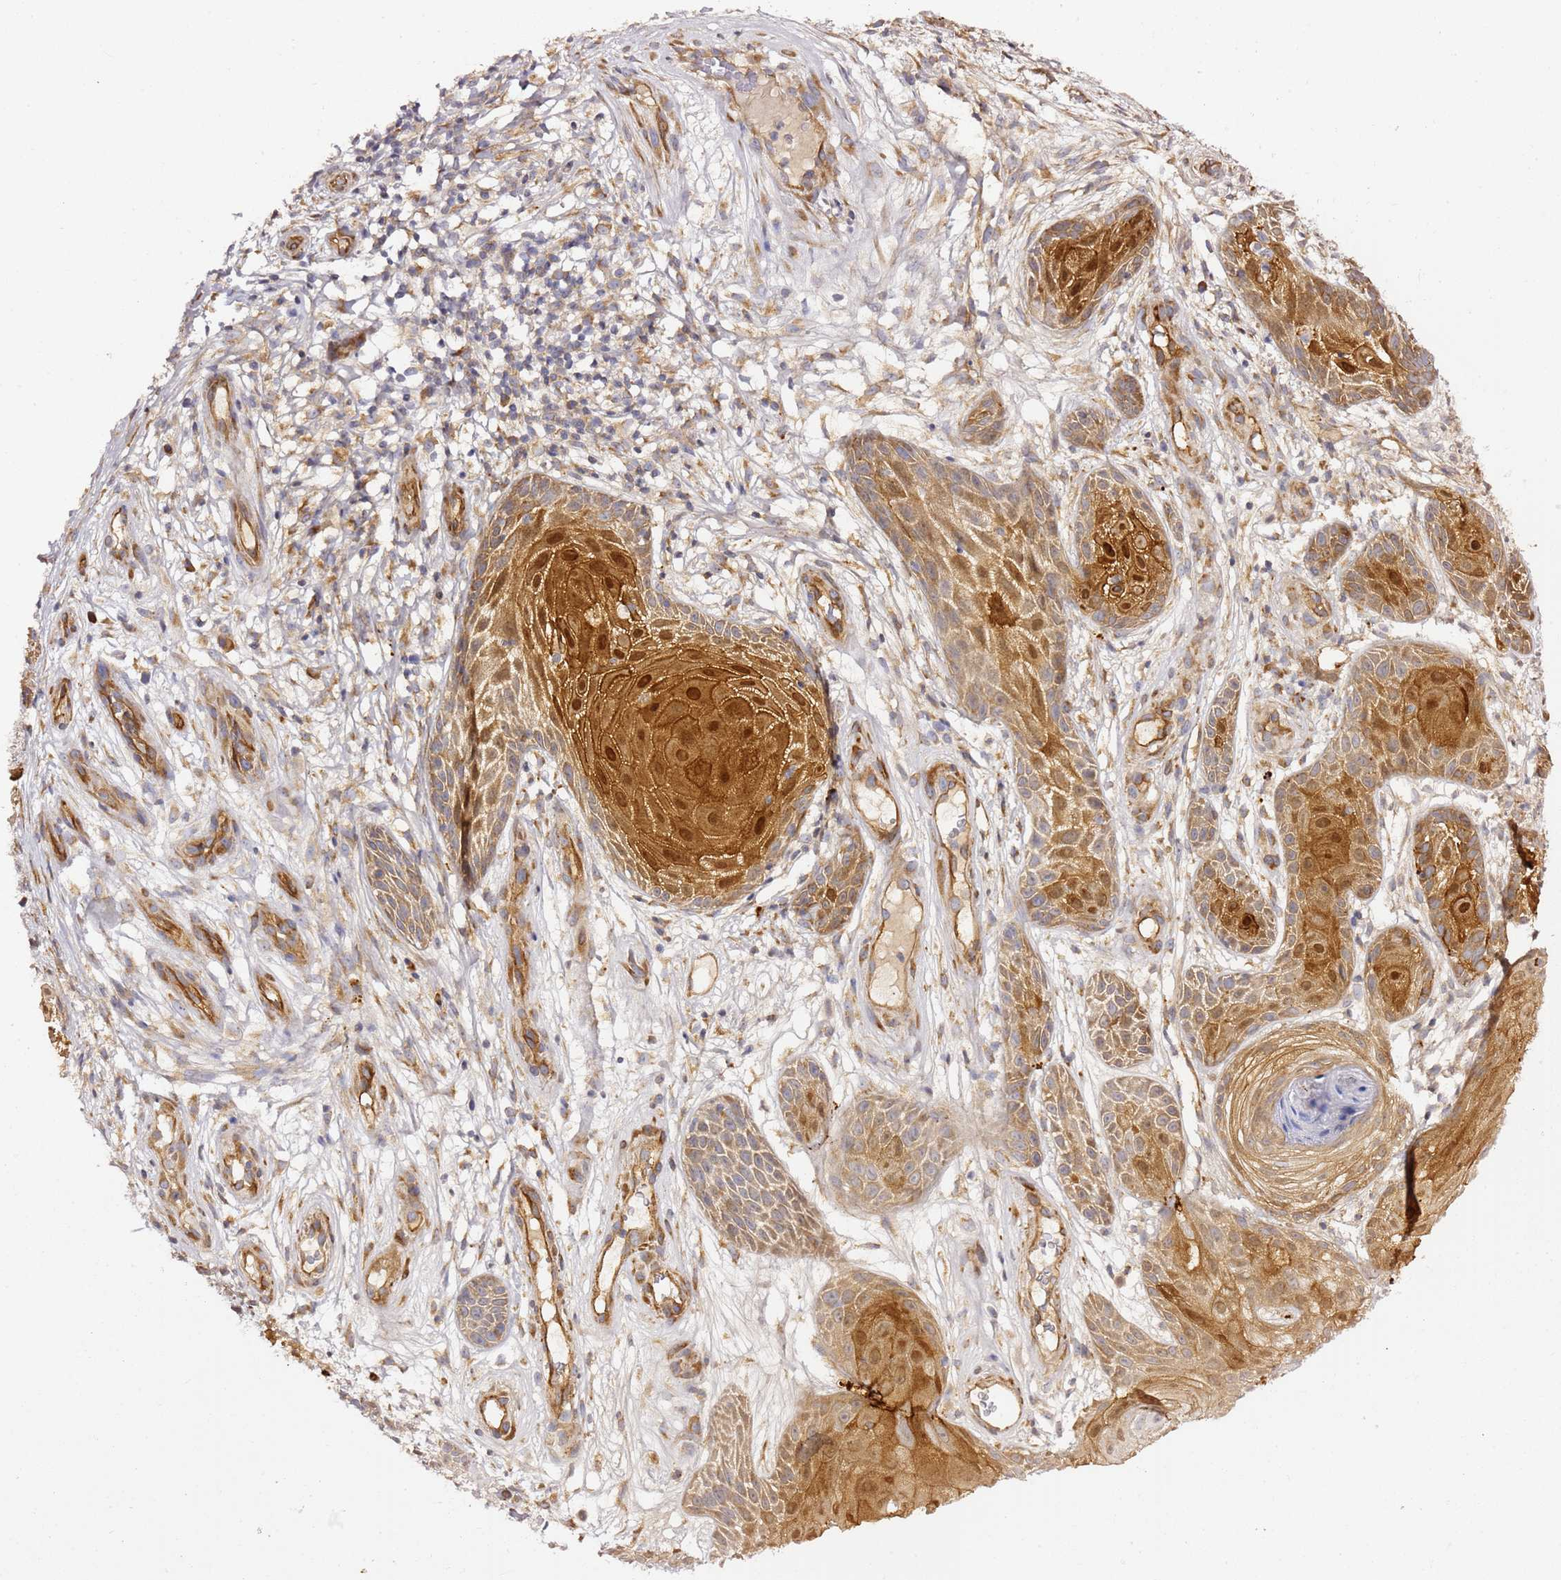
{"staining": {"intensity": "strong", "quantity": ">75%", "location": "cytoplasmic/membranous,nuclear"}, "tissue": "skin cancer", "cell_type": "Tumor cells", "image_type": "cancer", "snomed": [{"axis": "morphology", "description": "Basal cell carcinoma"}, {"axis": "topography", "description": "Skin"}], "caption": "Immunohistochemical staining of human skin cancer shows high levels of strong cytoplasmic/membranous and nuclear protein positivity in about >75% of tumor cells. Immunohistochemistry (ihc) stains the protein in brown and the nuclei are stained blue.", "gene": "KIF7", "patient": {"sex": "male", "age": 89}}